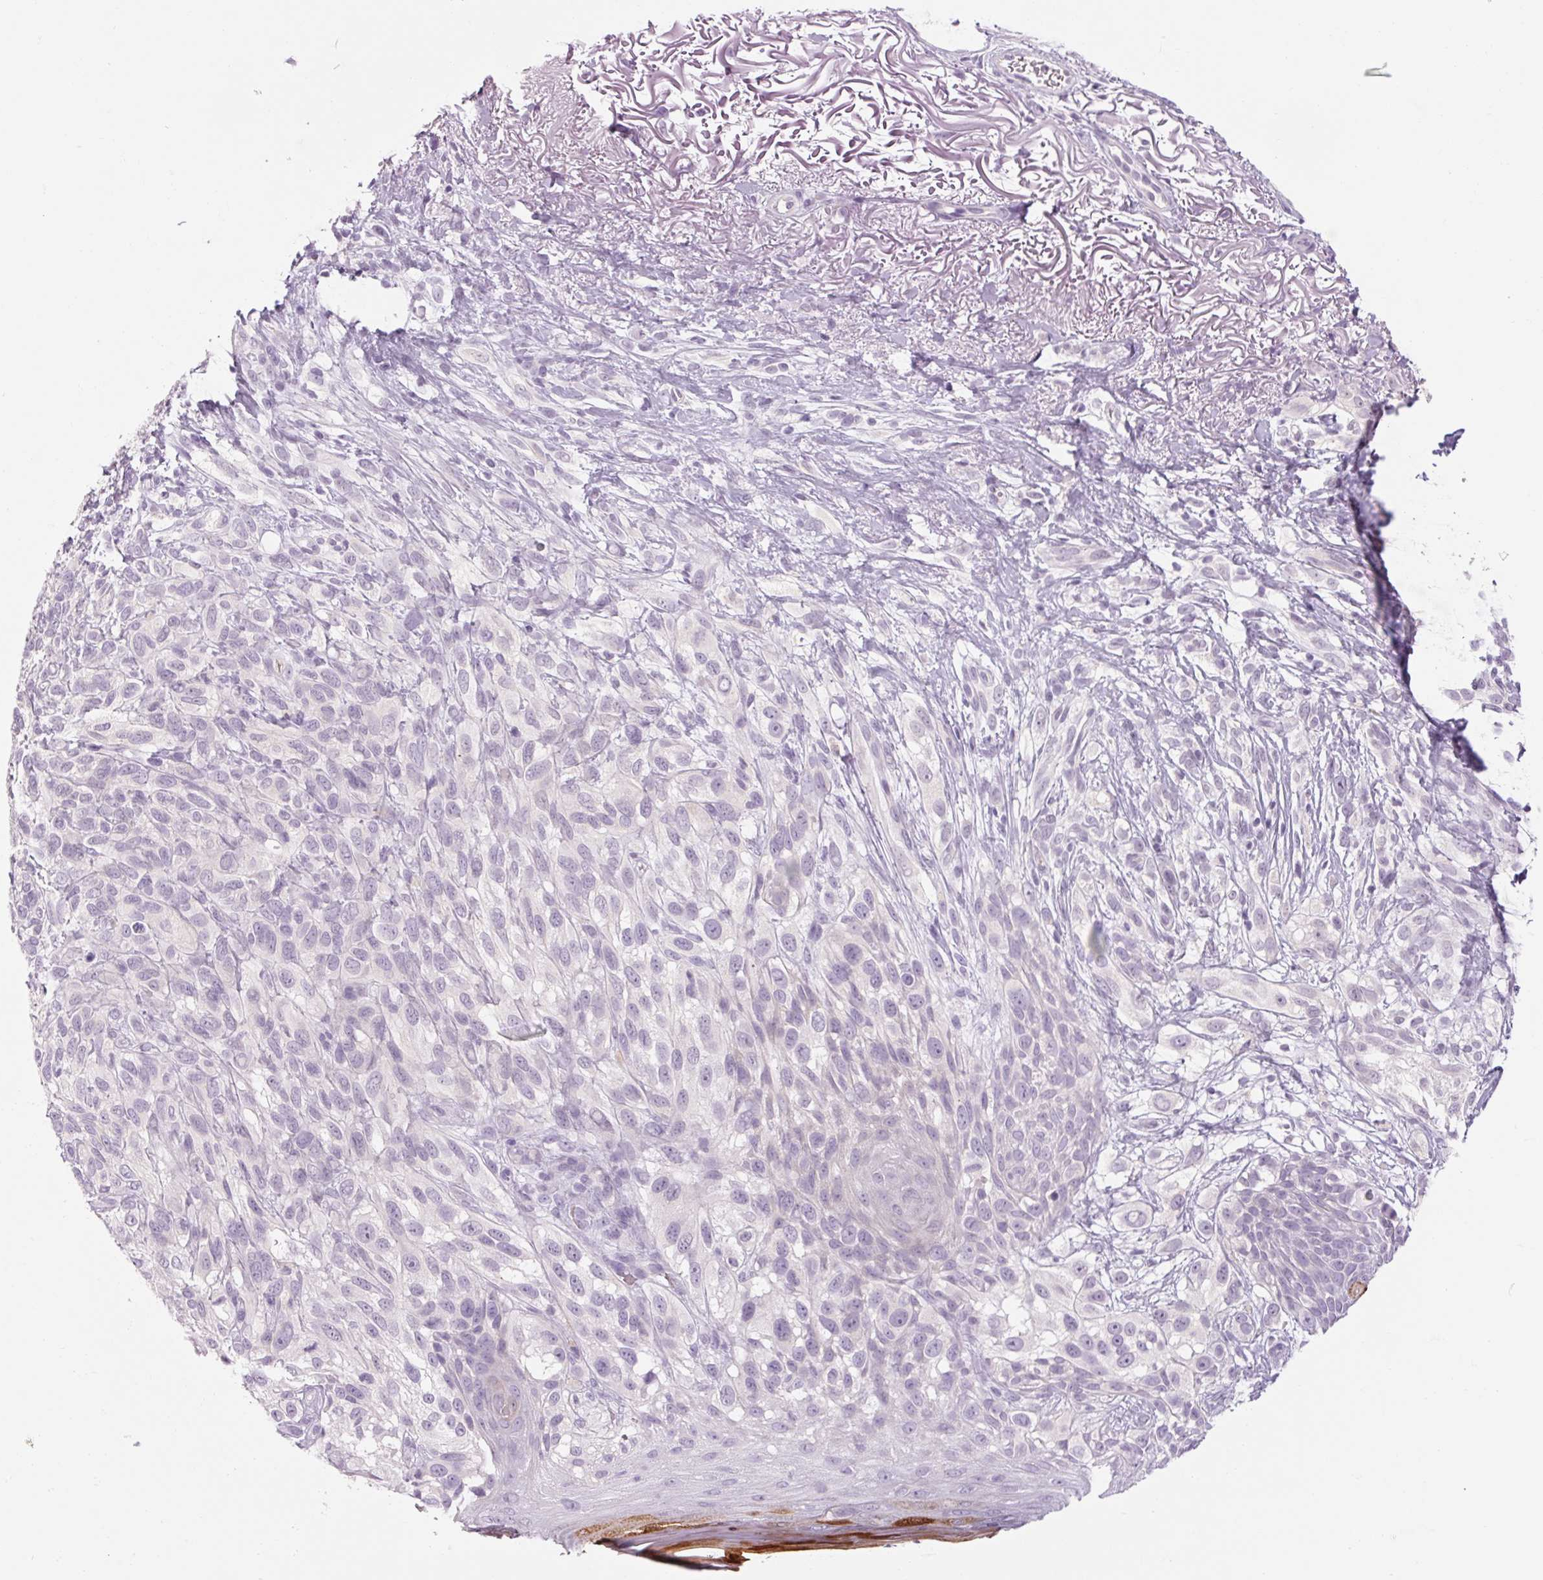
{"staining": {"intensity": "negative", "quantity": "none", "location": "none"}, "tissue": "melanoma", "cell_type": "Tumor cells", "image_type": "cancer", "snomed": [{"axis": "morphology", "description": "Malignant melanoma, NOS"}, {"axis": "topography", "description": "Skin"}], "caption": "Melanoma was stained to show a protein in brown. There is no significant expression in tumor cells.", "gene": "RPTN", "patient": {"sex": "female", "age": 86}}